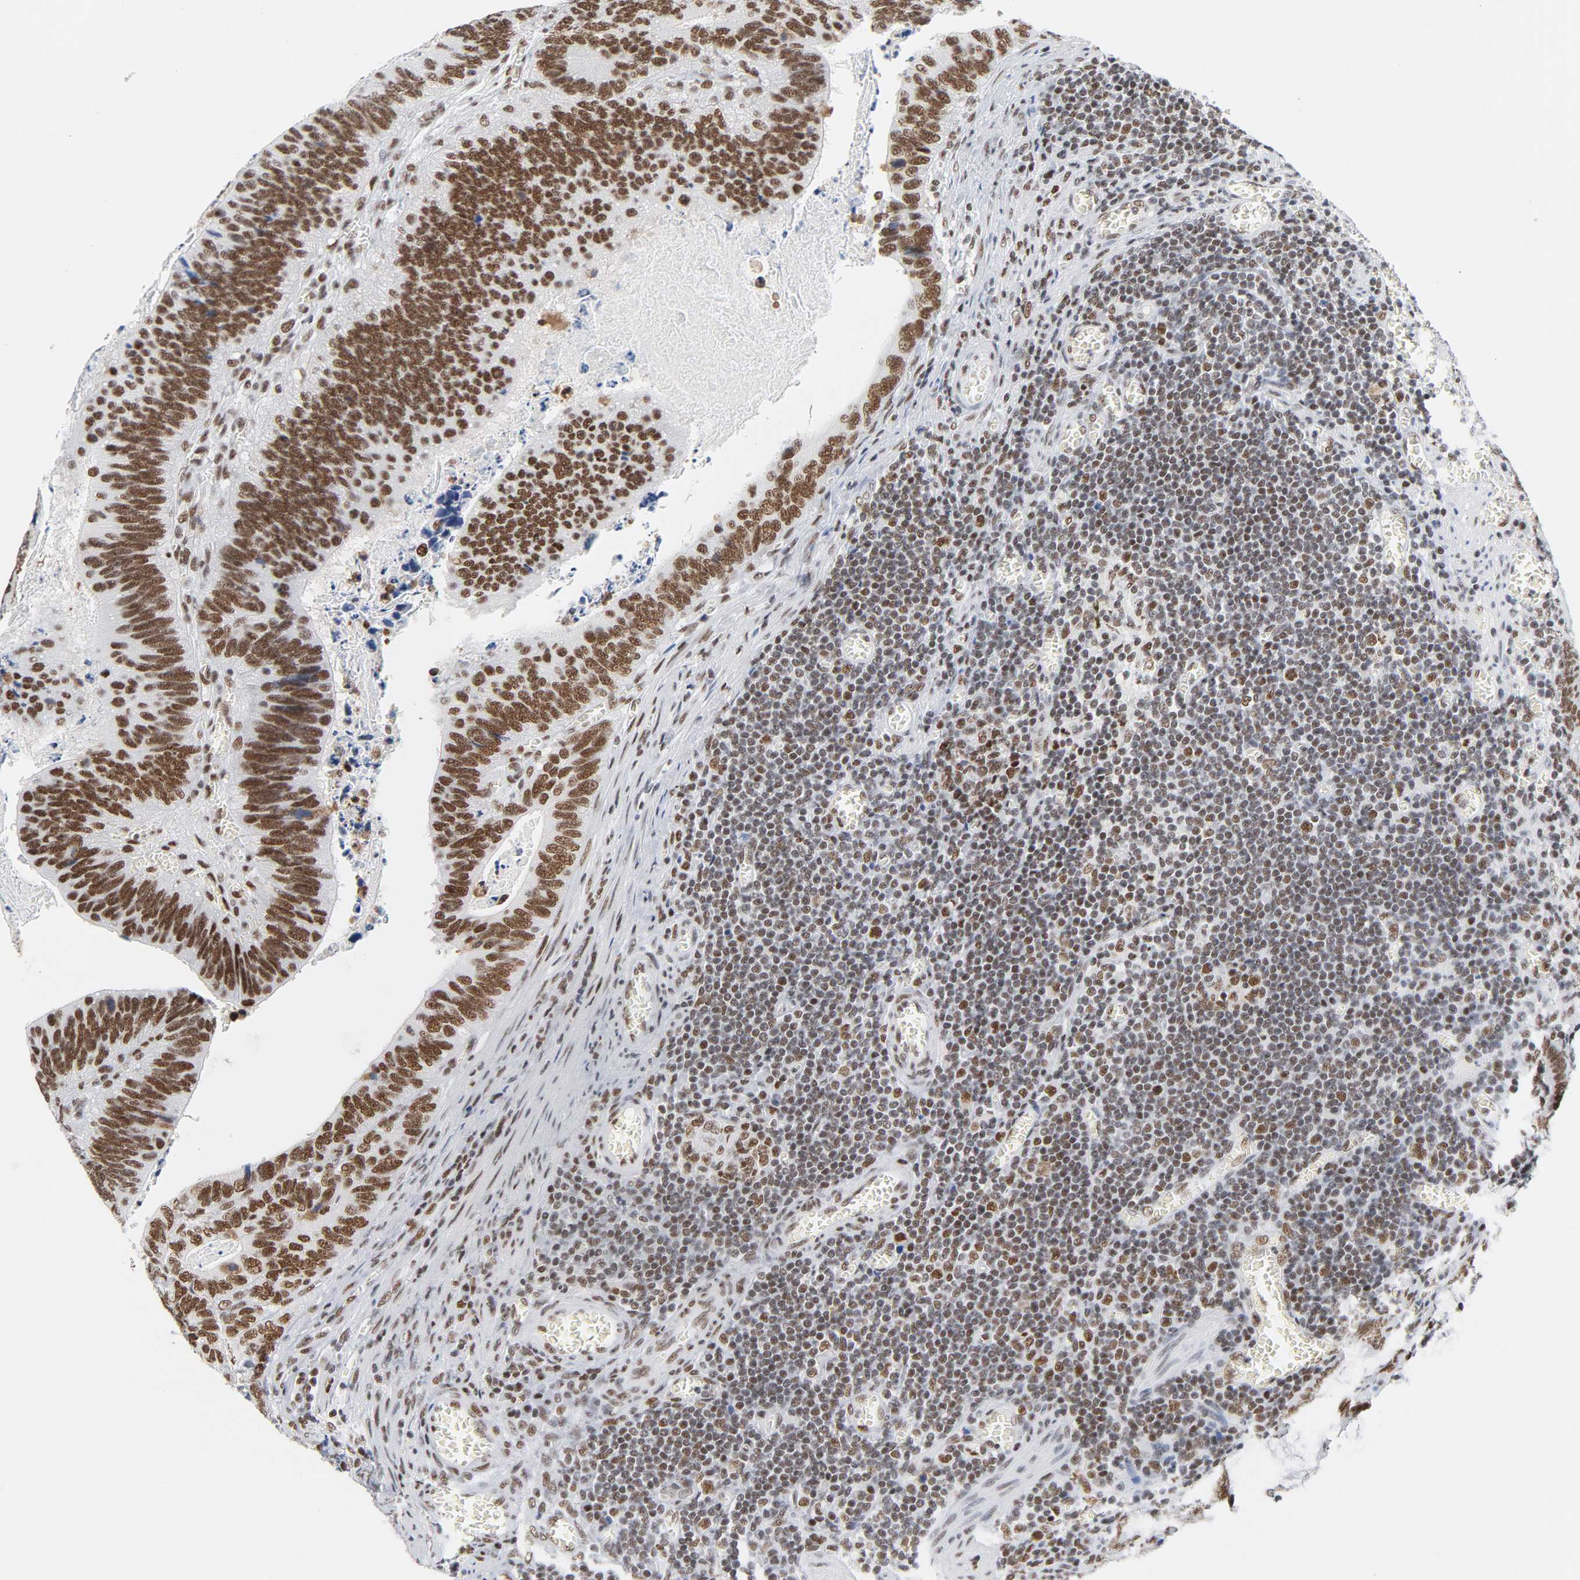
{"staining": {"intensity": "moderate", "quantity": ">75%", "location": "nuclear"}, "tissue": "colorectal cancer", "cell_type": "Tumor cells", "image_type": "cancer", "snomed": [{"axis": "morphology", "description": "Adenocarcinoma, NOS"}, {"axis": "topography", "description": "Colon"}], "caption": "Adenocarcinoma (colorectal) stained with a protein marker demonstrates moderate staining in tumor cells.", "gene": "CSTF2", "patient": {"sex": "male", "age": 72}}